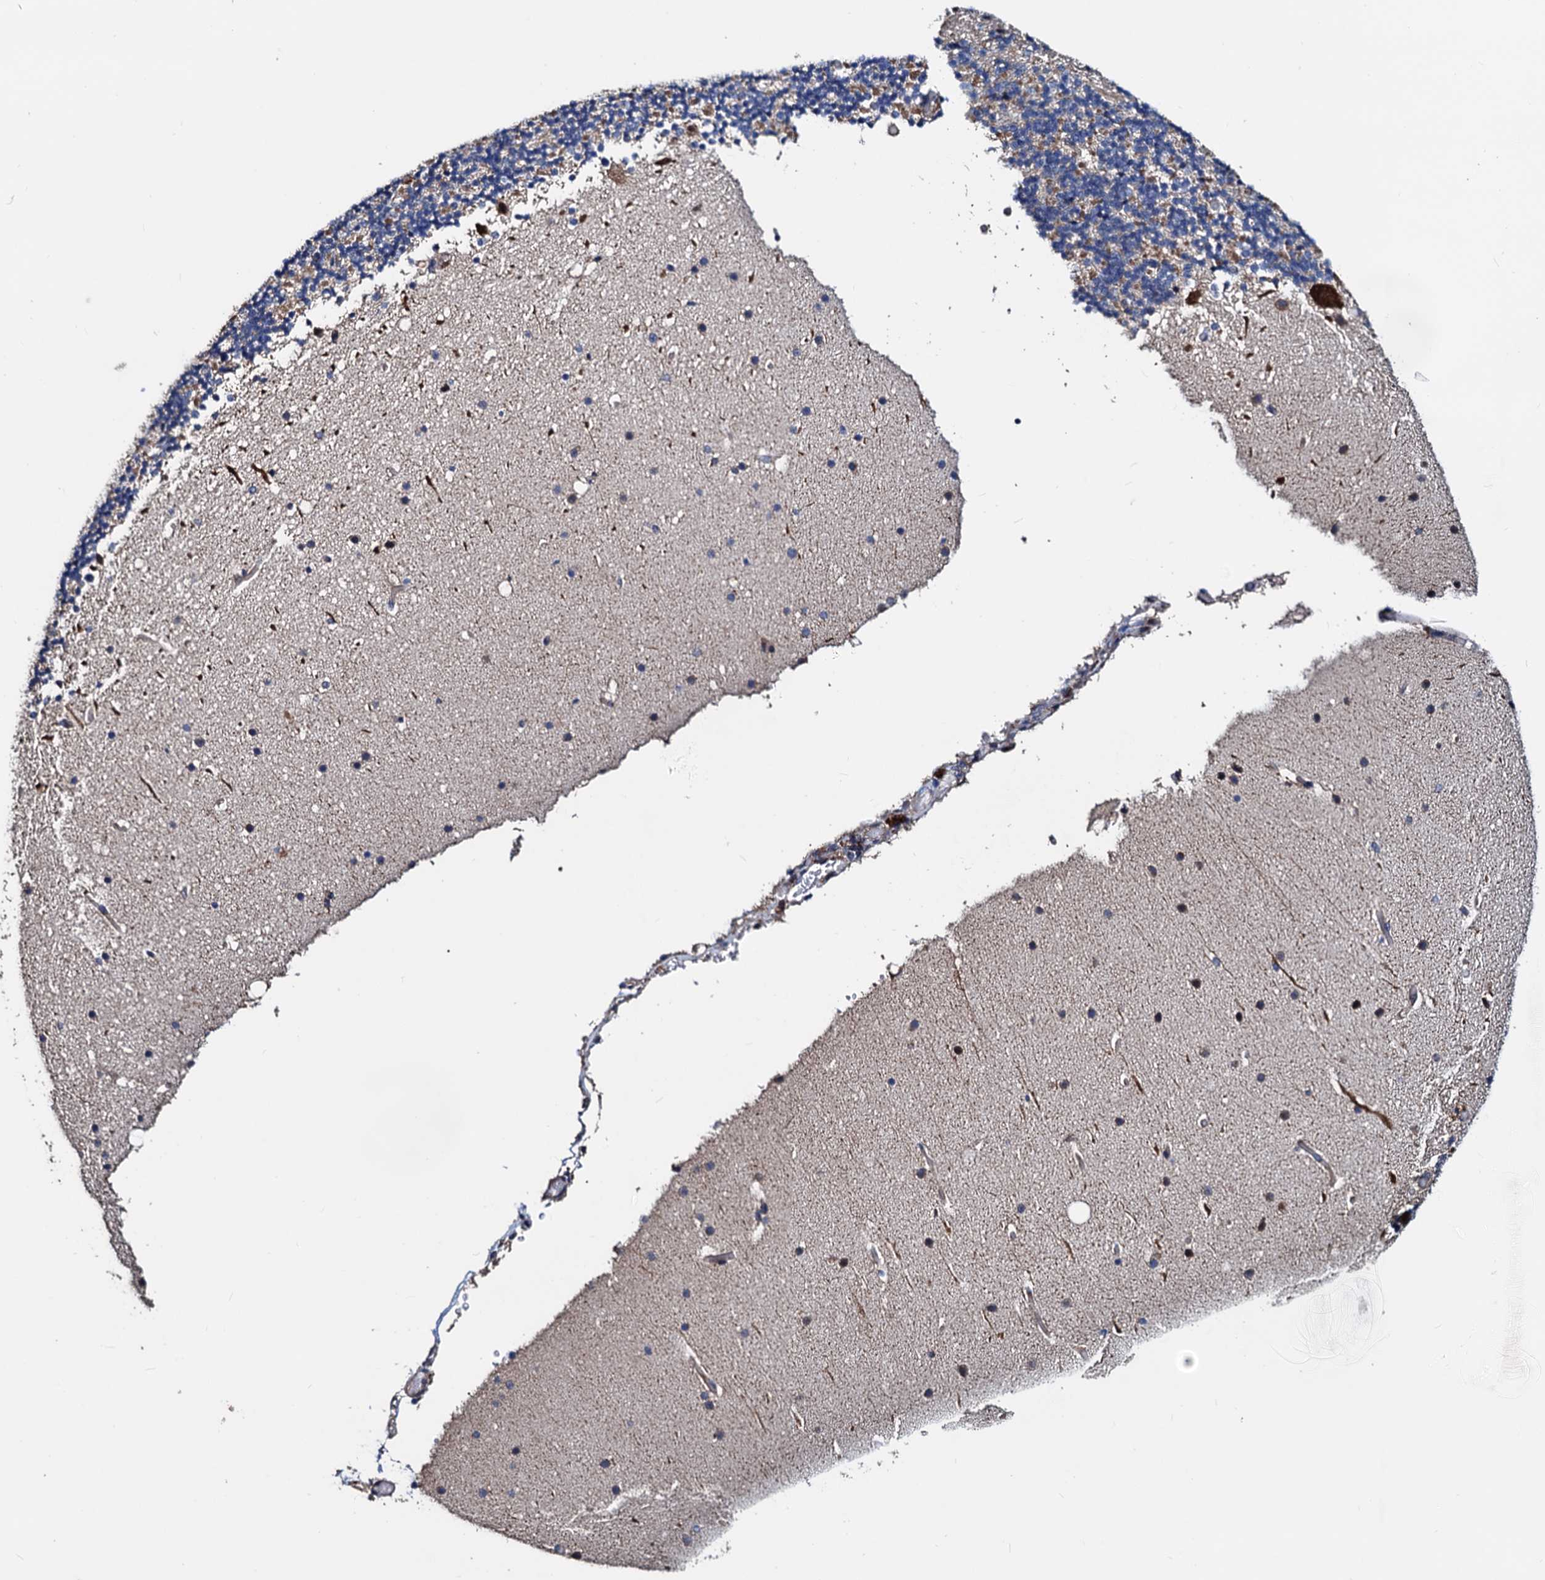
{"staining": {"intensity": "negative", "quantity": "none", "location": "none"}, "tissue": "cerebellum", "cell_type": "Cells in granular layer", "image_type": "normal", "snomed": [{"axis": "morphology", "description": "Normal tissue, NOS"}, {"axis": "topography", "description": "Cerebellum"}], "caption": "The micrograph shows no significant positivity in cells in granular layer of cerebellum.", "gene": "AKAP11", "patient": {"sex": "male", "age": 57}}